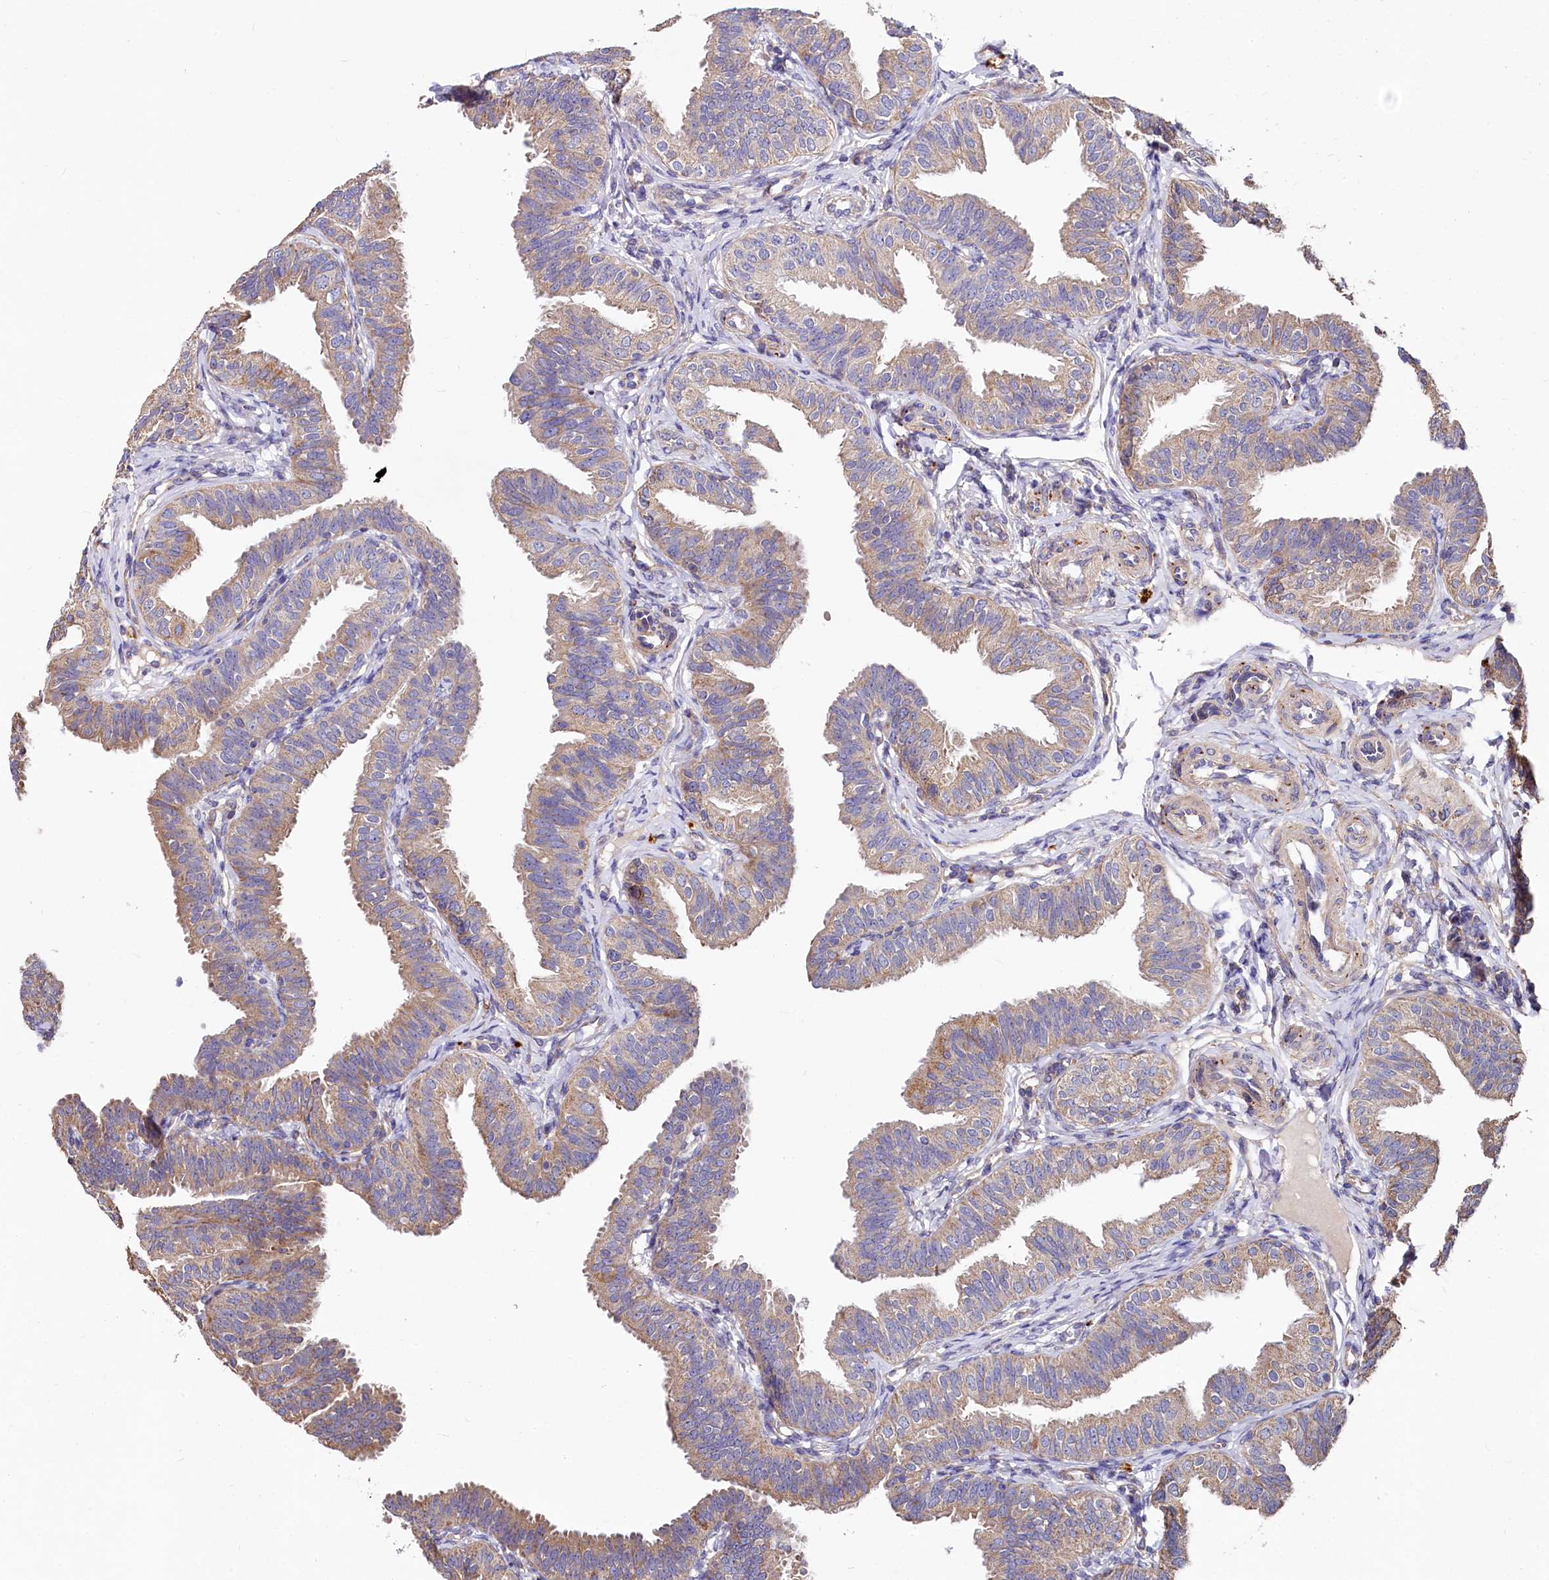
{"staining": {"intensity": "moderate", "quantity": ">75%", "location": "cytoplasmic/membranous"}, "tissue": "fallopian tube", "cell_type": "Glandular cells", "image_type": "normal", "snomed": [{"axis": "morphology", "description": "Normal tissue, NOS"}, {"axis": "topography", "description": "Fallopian tube"}], "caption": "Glandular cells show medium levels of moderate cytoplasmic/membranous expression in approximately >75% of cells in unremarkable human fallopian tube.", "gene": "SPRYD3", "patient": {"sex": "female", "age": 35}}